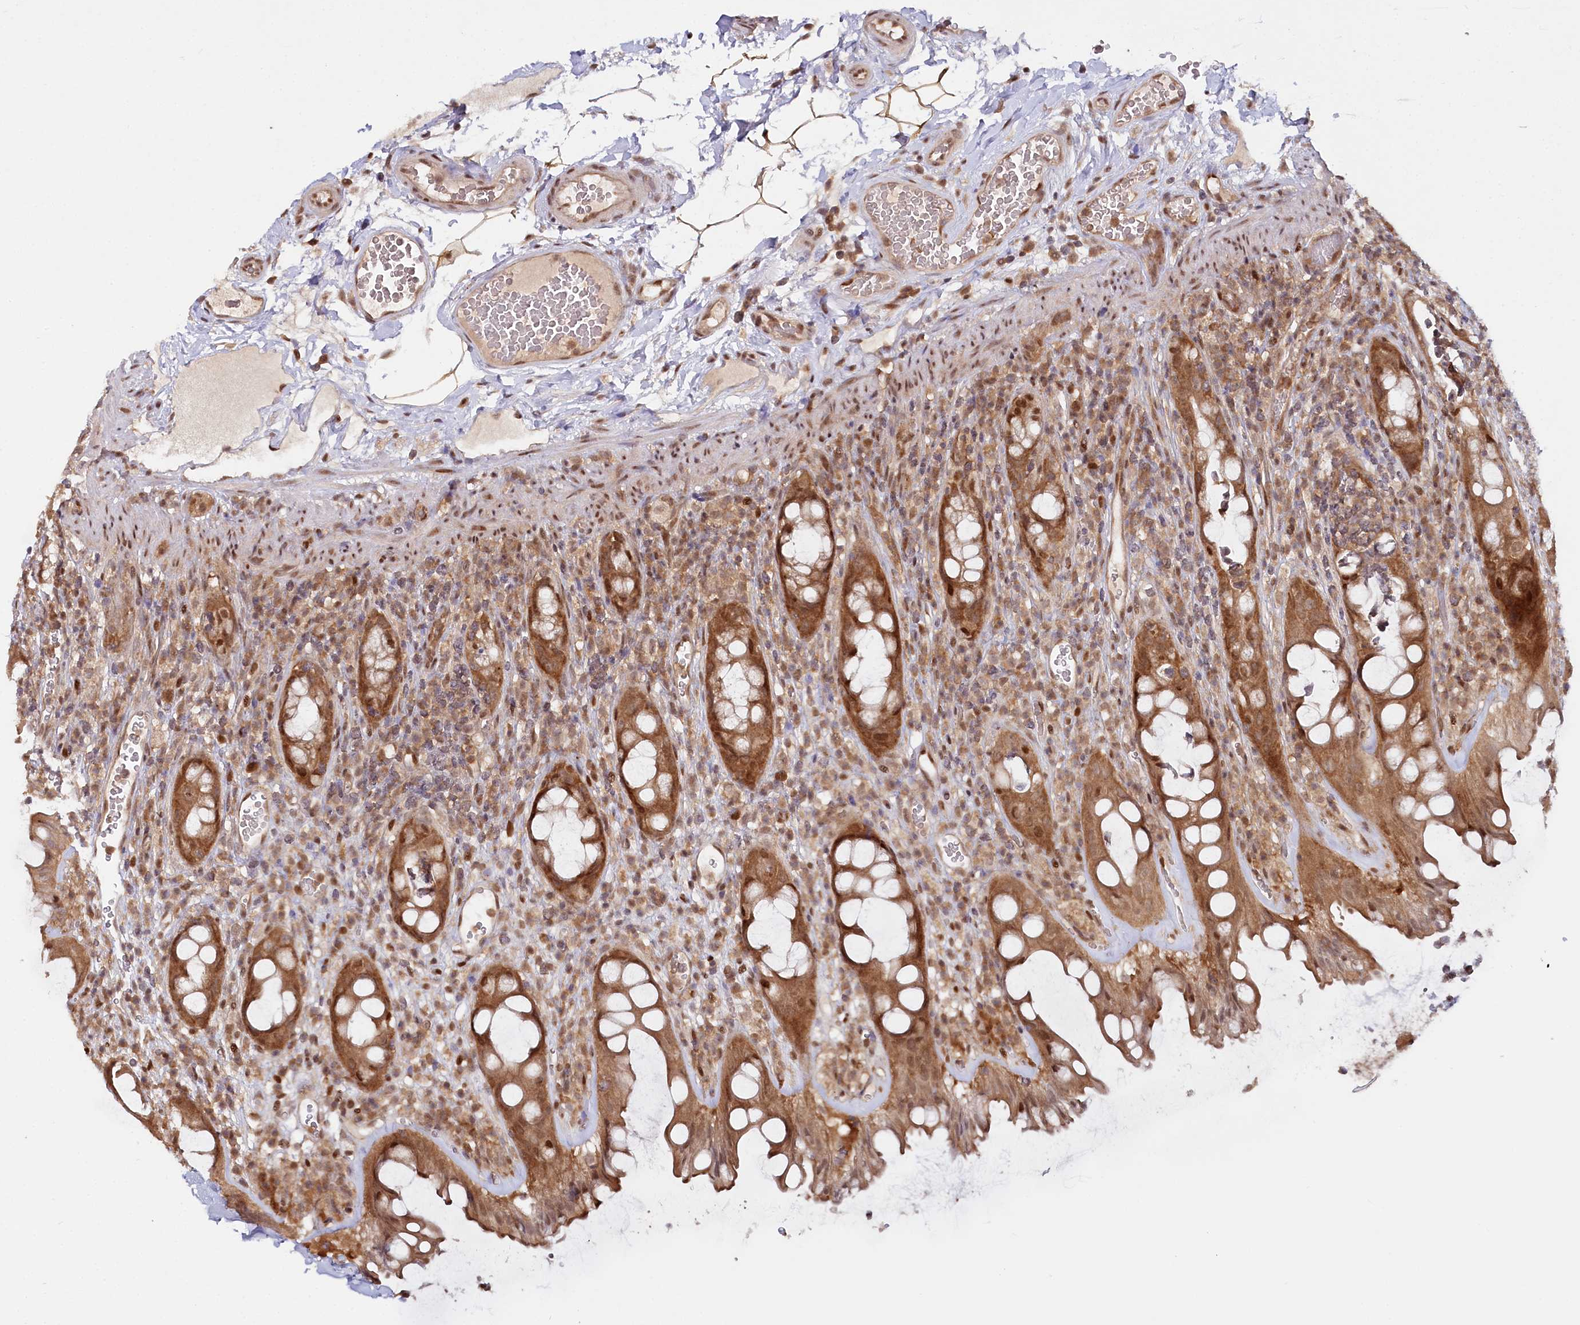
{"staining": {"intensity": "strong", "quantity": ">75%", "location": "cytoplasmic/membranous,nuclear"}, "tissue": "rectum", "cell_type": "Glandular cells", "image_type": "normal", "snomed": [{"axis": "morphology", "description": "Normal tissue, NOS"}, {"axis": "topography", "description": "Rectum"}], "caption": "This photomicrograph exhibits benign rectum stained with immunohistochemistry (IHC) to label a protein in brown. The cytoplasmic/membranous,nuclear of glandular cells show strong positivity for the protein. Nuclei are counter-stained blue.", "gene": "CCDC65", "patient": {"sex": "female", "age": 57}}